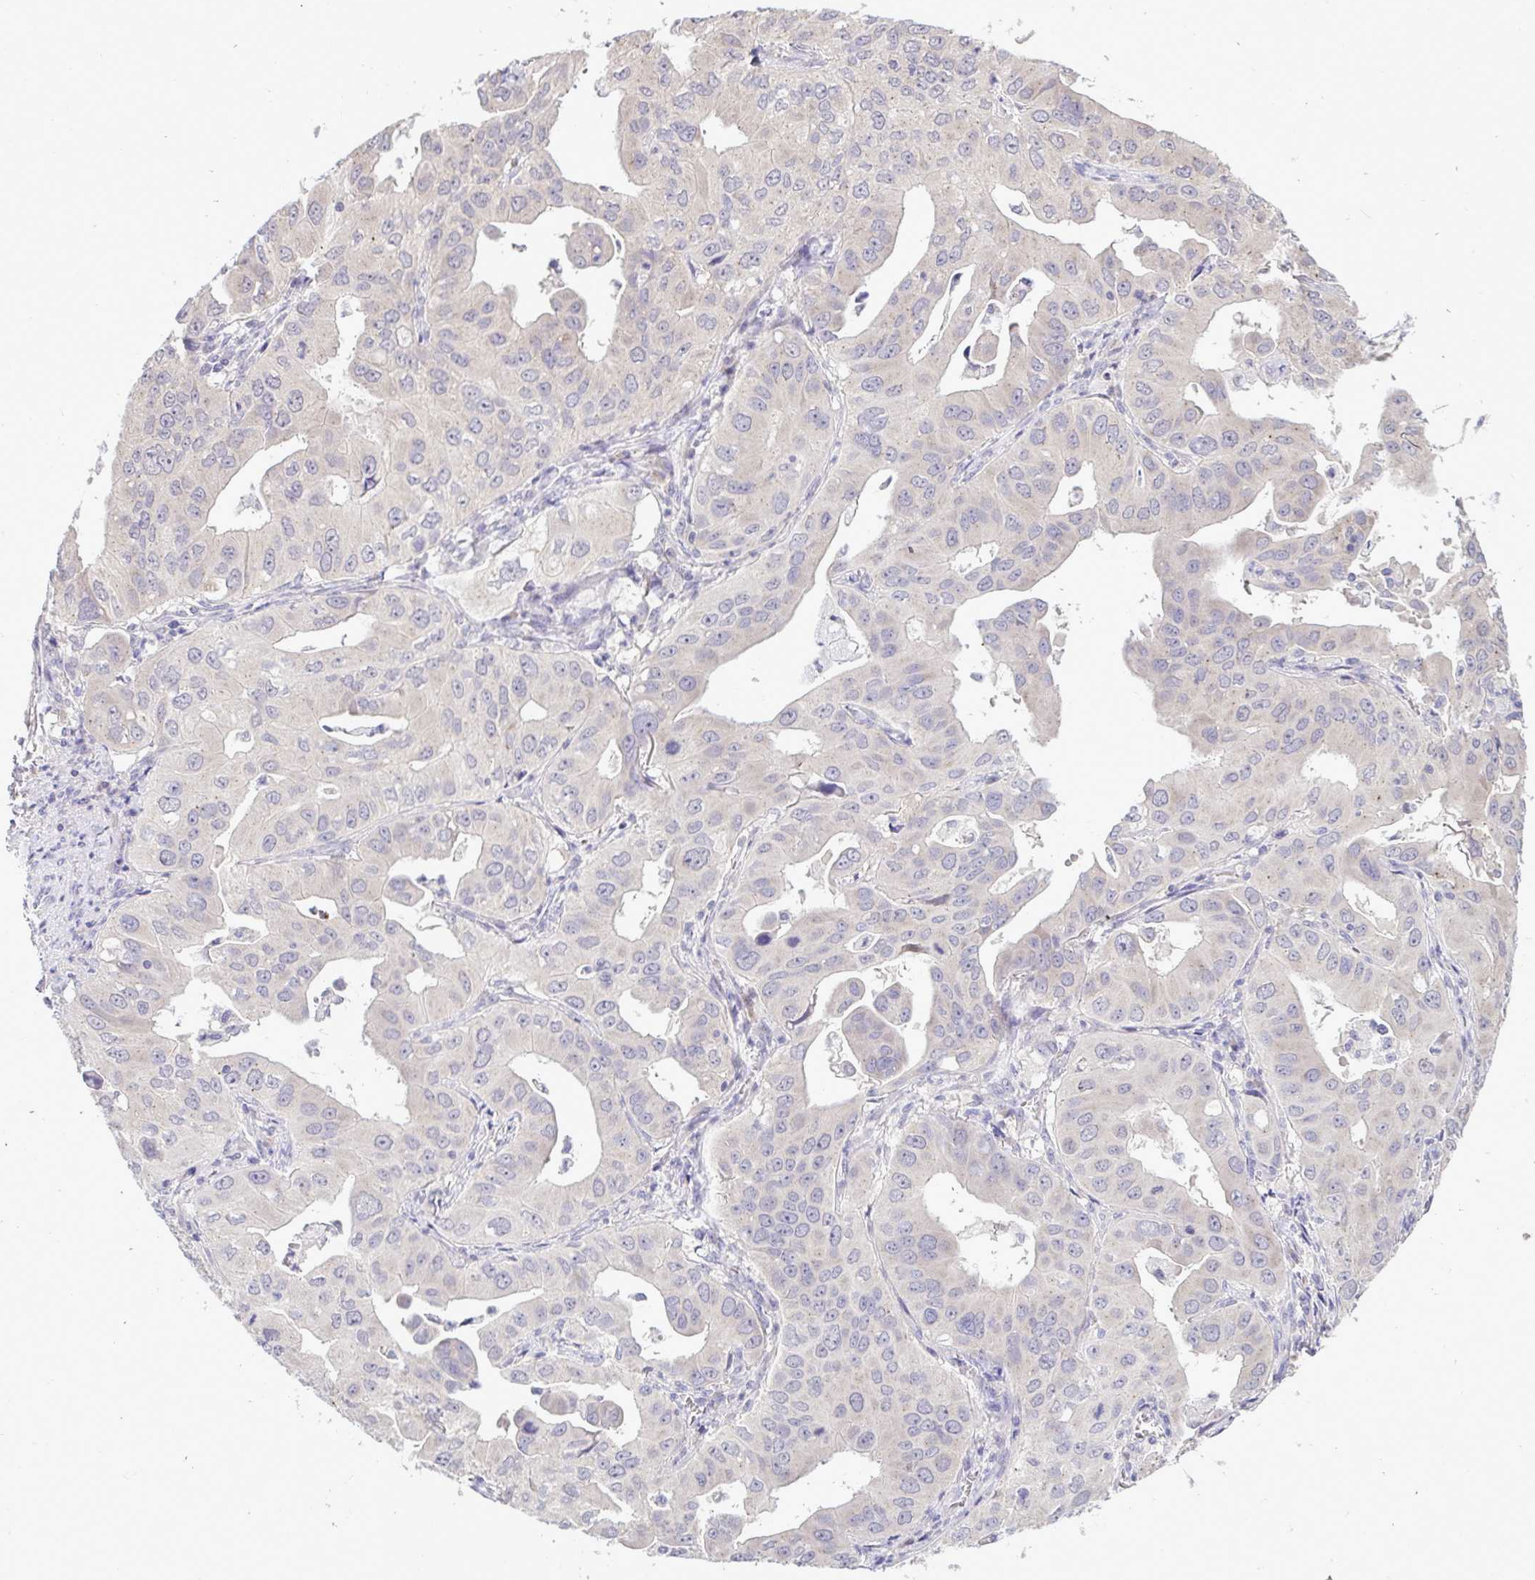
{"staining": {"intensity": "negative", "quantity": "none", "location": "none"}, "tissue": "lung cancer", "cell_type": "Tumor cells", "image_type": "cancer", "snomed": [{"axis": "morphology", "description": "Adenocarcinoma, NOS"}, {"axis": "topography", "description": "Lung"}], "caption": "IHC image of neoplastic tissue: human adenocarcinoma (lung) stained with DAB displays no significant protein staining in tumor cells.", "gene": "TMEM41A", "patient": {"sex": "male", "age": 48}}